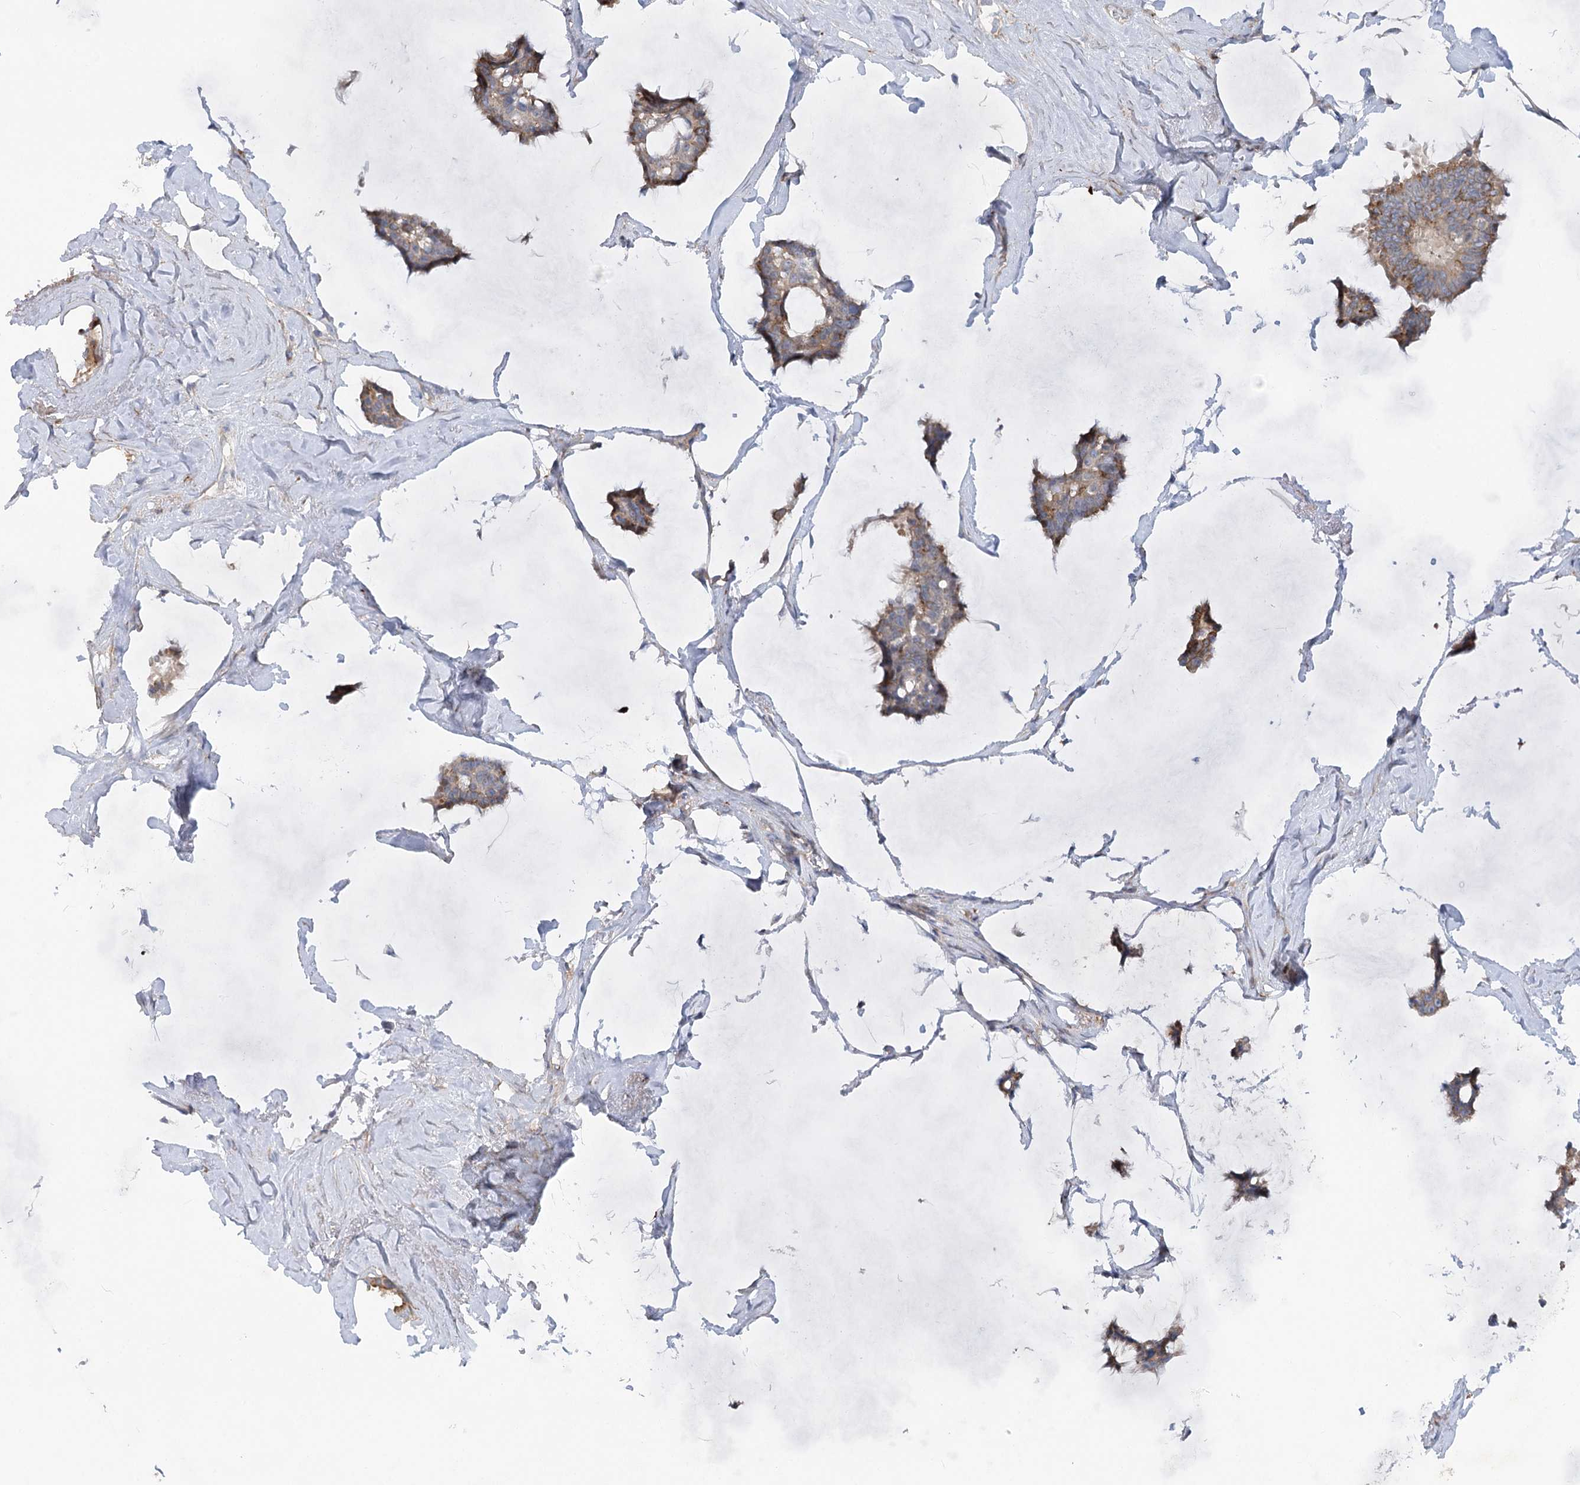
{"staining": {"intensity": "weak", "quantity": ">75%", "location": "cytoplasmic/membranous"}, "tissue": "breast cancer", "cell_type": "Tumor cells", "image_type": "cancer", "snomed": [{"axis": "morphology", "description": "Duct carcinoma"}, {"axis": "topography", "description": "Breast"}], "caption": "A photomicrograph of human intraductal carcinoma (breast) stained for a protein shows weak cytoplasmic/membranous brown staining in tumor cells. Nuclei are stained in blue.", "gene": "SCN11A", "patient": {"sex": "female", "age": 93}}